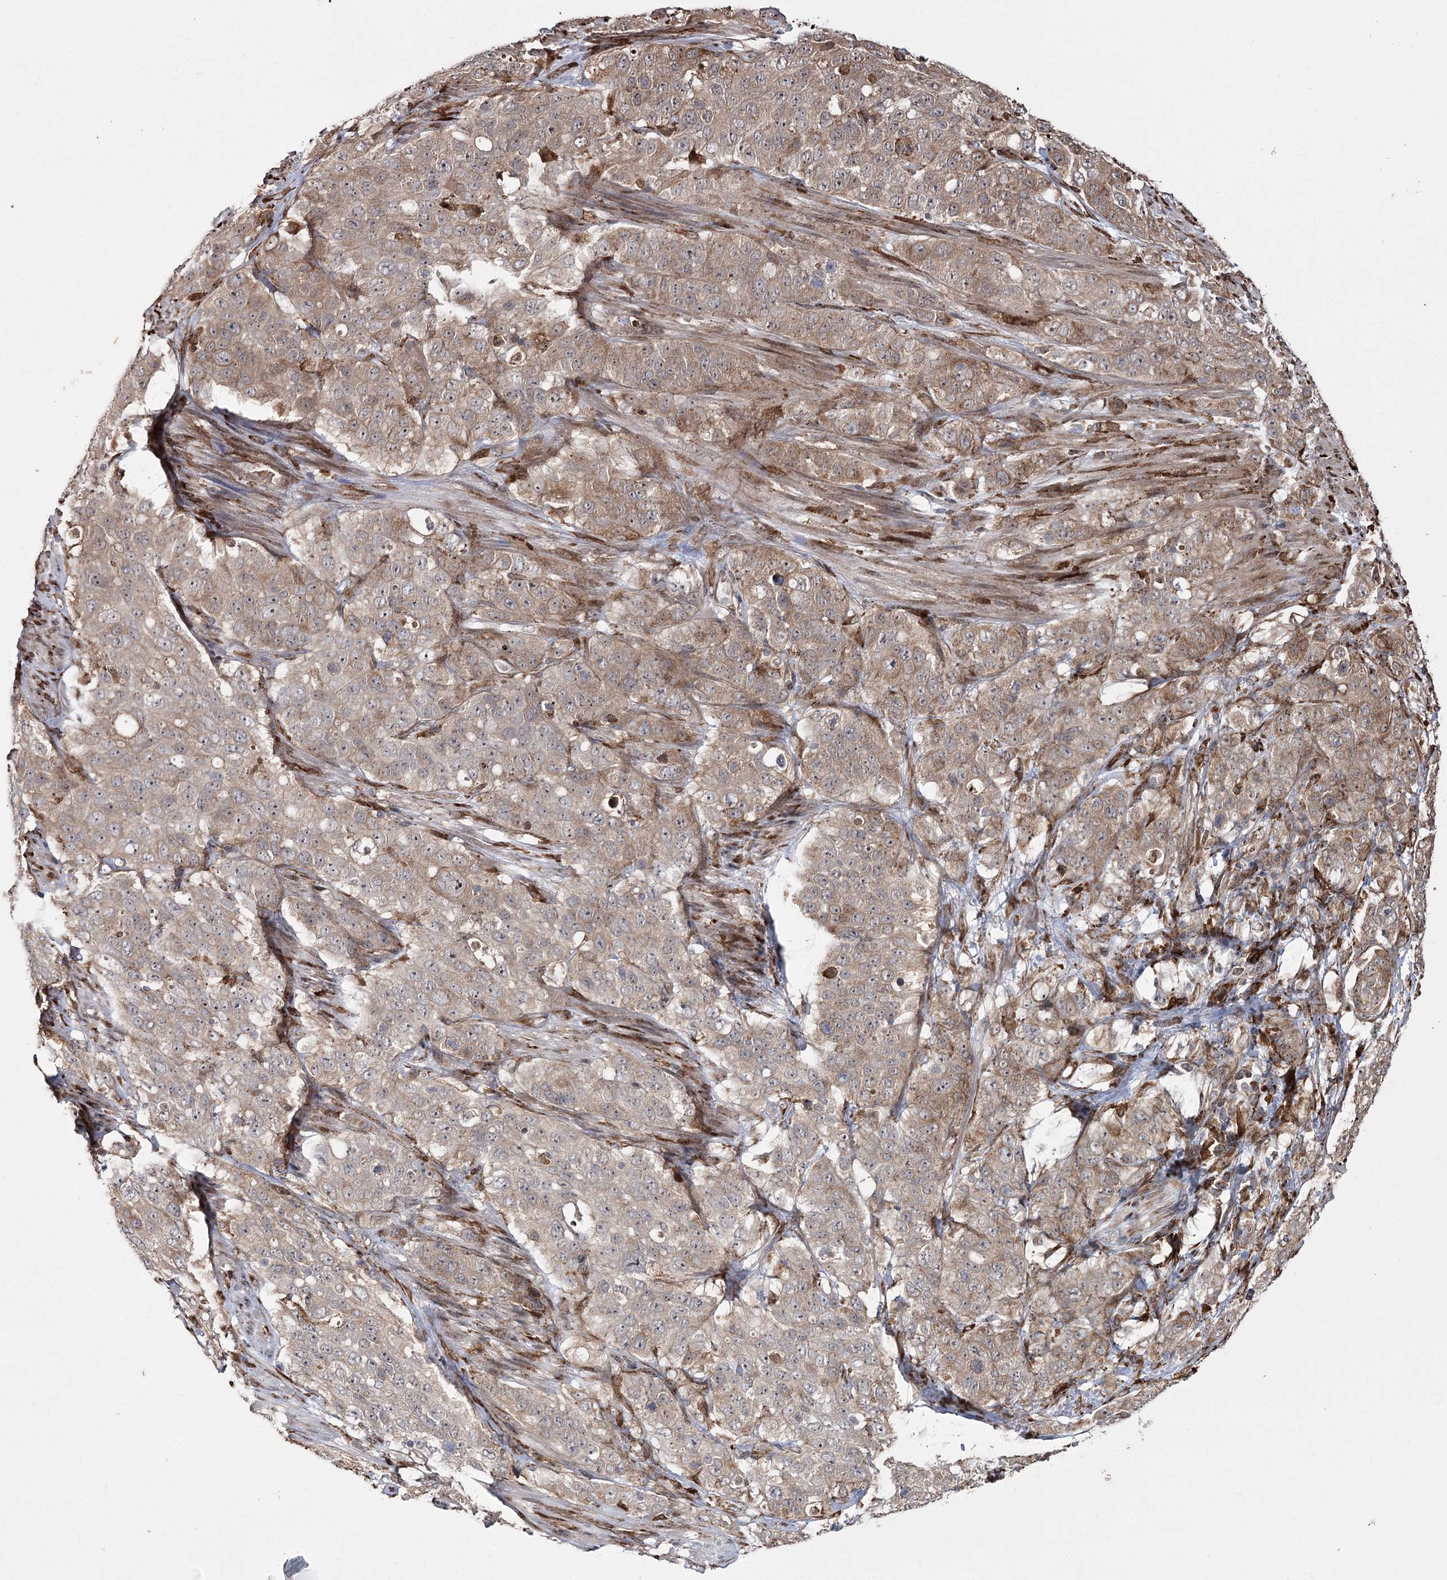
{"staining": {"intensity": "weak", "quantity": ">75%", "location": "cytoplasmic/membranous"}, "tissue": "stomach cancer", "cell_type": "Tumor cells", "image_type": "cancer", "snomed": [{"axis": "morphology", "description": "Adenocarcinoma, NOS"}, {"axis": "topography", "description": "Stomach"}], "caption": "Immunohistochemical staining of stomach adenocarcinoma displays low levels of weak cytoplasmic/membranous expression in approximately >75% of tumor cells.", "gene": "FANCL", "patient": {"sex": "male", "age": 48}}